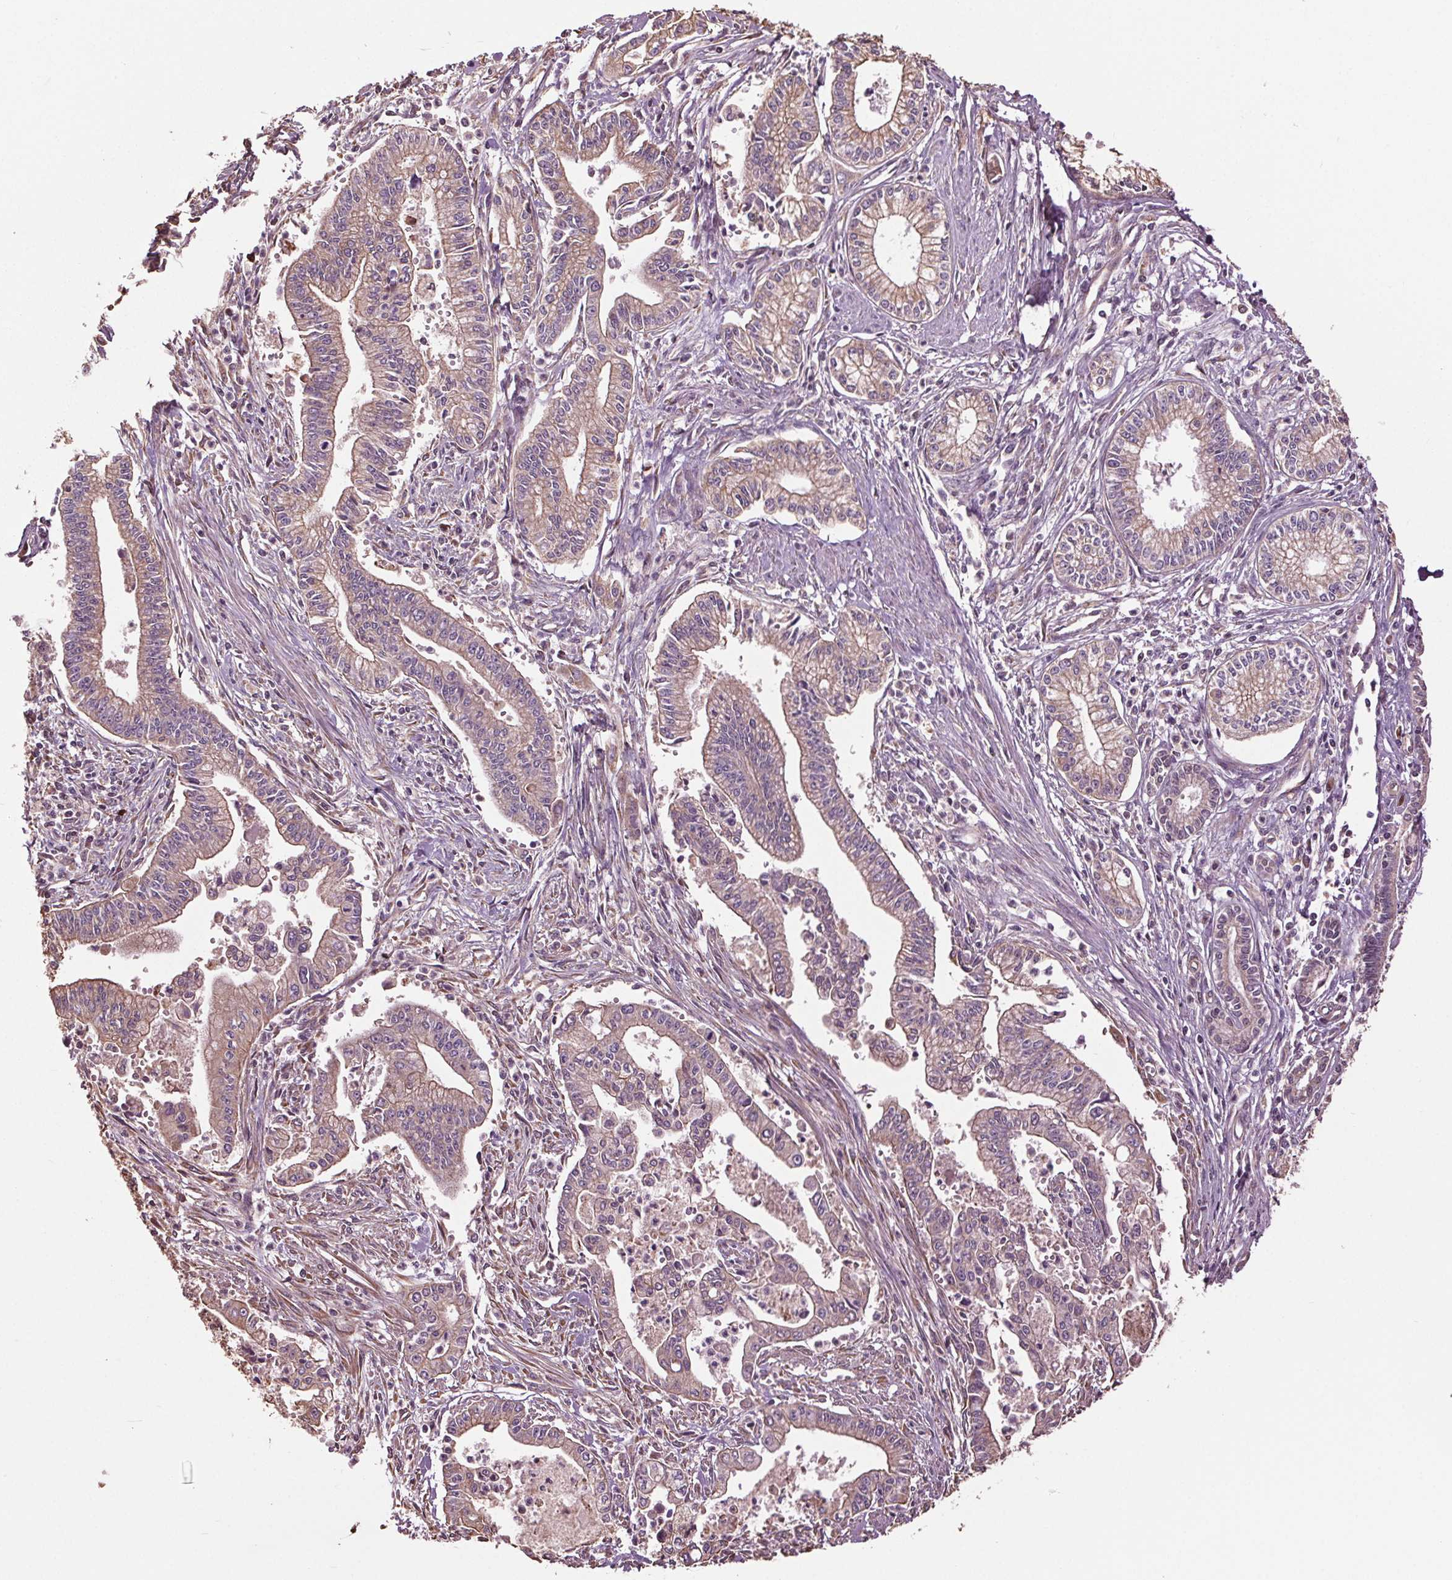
{"staining": {"intensity": "weak", "quantity": ">75%", "location": "cytoplasmic/membranous"}, "tissue": "pancreatic cancer", "cell_type": "Tumor cells", "image_type": "cancer", "snomed": [{"axis": "morphology", "description": "Adenocarcinoma, NOS"}, {"axis": "topography", "description": "Pancreas"}], "caption": "Immunohistochemical staining of human pancreatic adenocarcinoma demonstrates low levels of weak cytoplasmic/membranous staining in about >75% of tumor cells.", "gene": "RNPEP", "patient": {"sex": "female", "age": 65}}